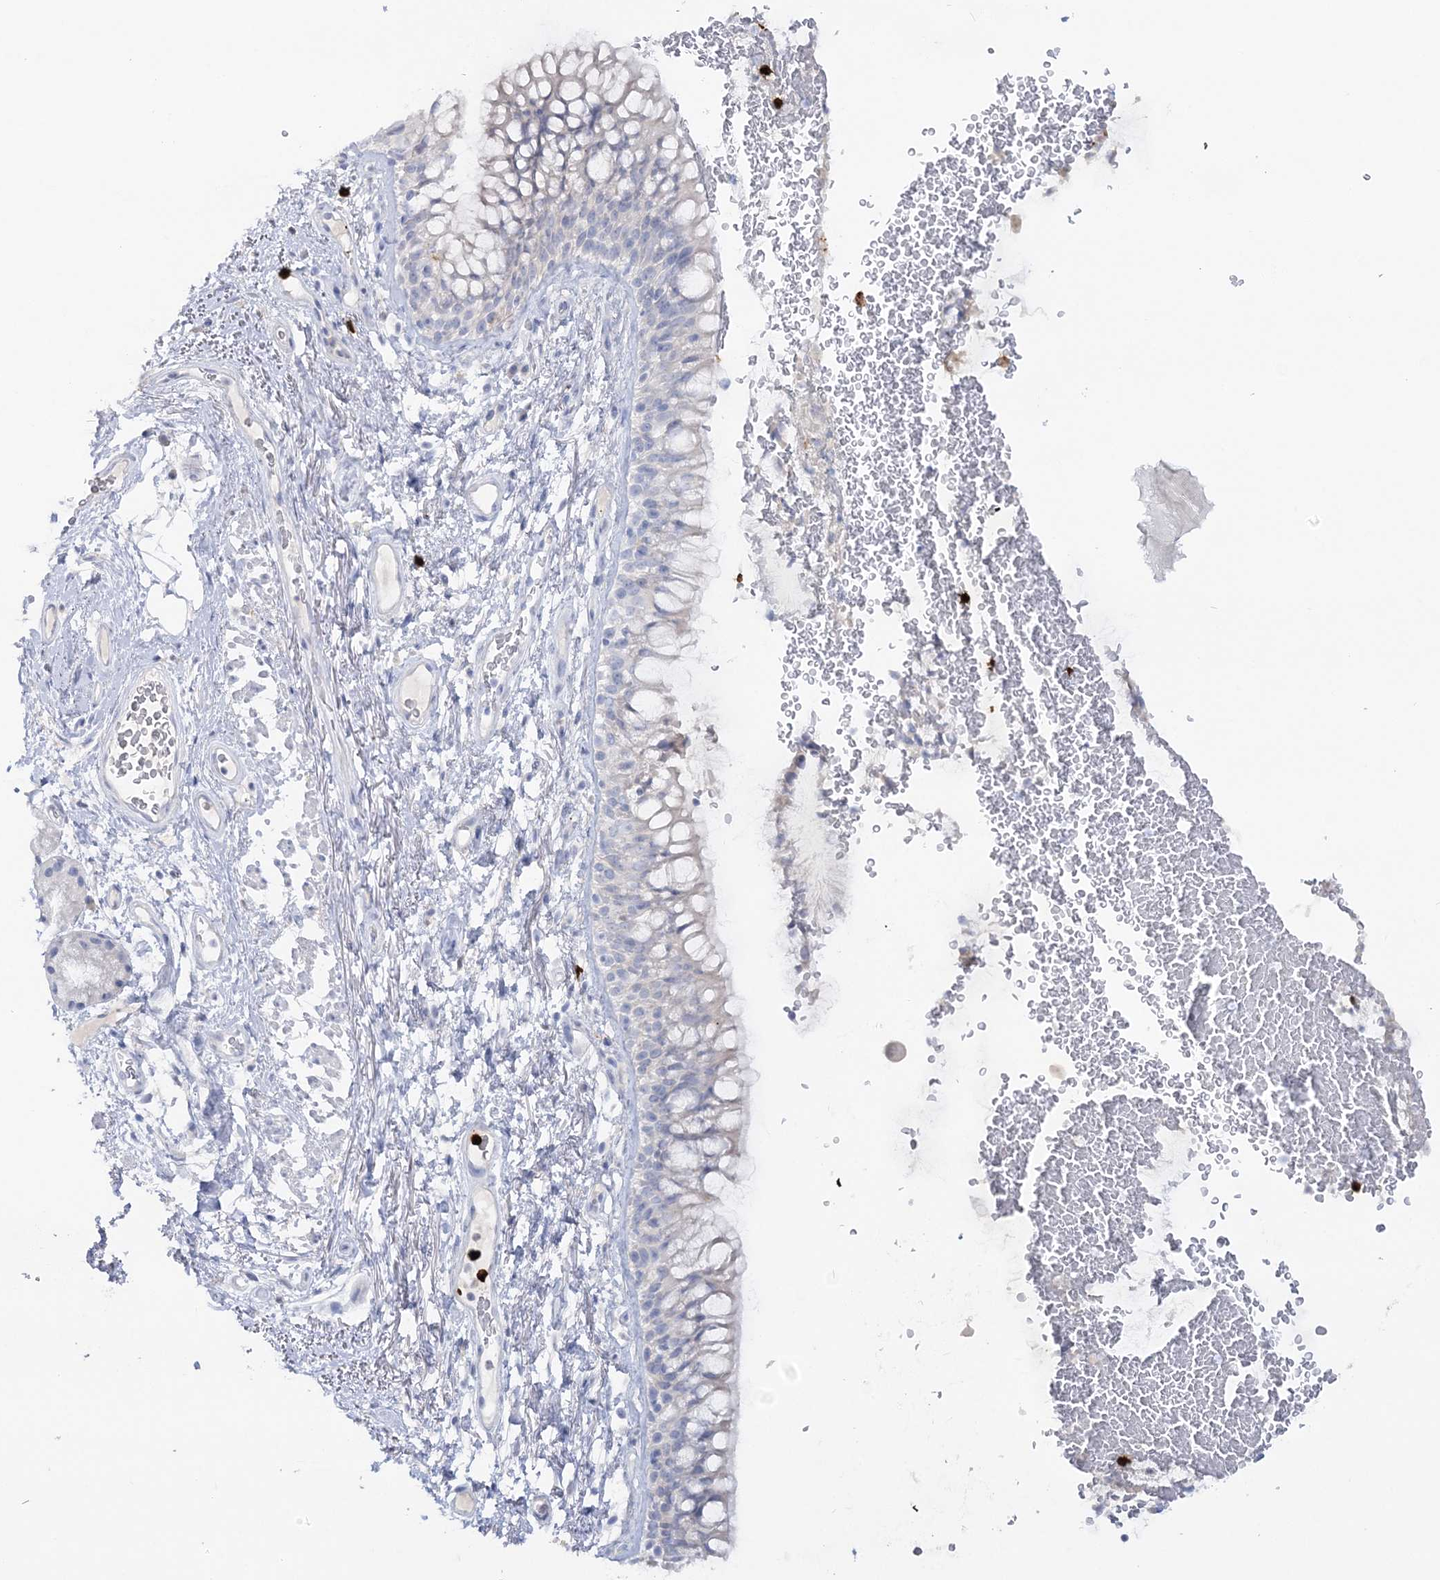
{"staining": {"intensity": "negative", "quantity": "none", "location": "none"}, "tissue": "bronchus", "cell_type": "Respiratory epithelial cells", "image_type": "normal", "snomed": [{"axis": "morphology", "description": "Normal tissue, NOS"}, {"axis": "topography", "description": "Cartilage tissue"}, {"axis": "topography", "description": "Bronchus"}], "caption": "Immunohistochemistry micrograph of benign human bronchus stained for a protein (brown), which shows no expression in respiratory epithelial cells. Brightfield microscopy of immunohistochemistry stained with DAB (3,3'-diaminobenzidine) (brown) and hematoxylin (blue), captured at high magnification.", "gene": "WDSUB1", "patient": {"sex": "female", "age": 73}}